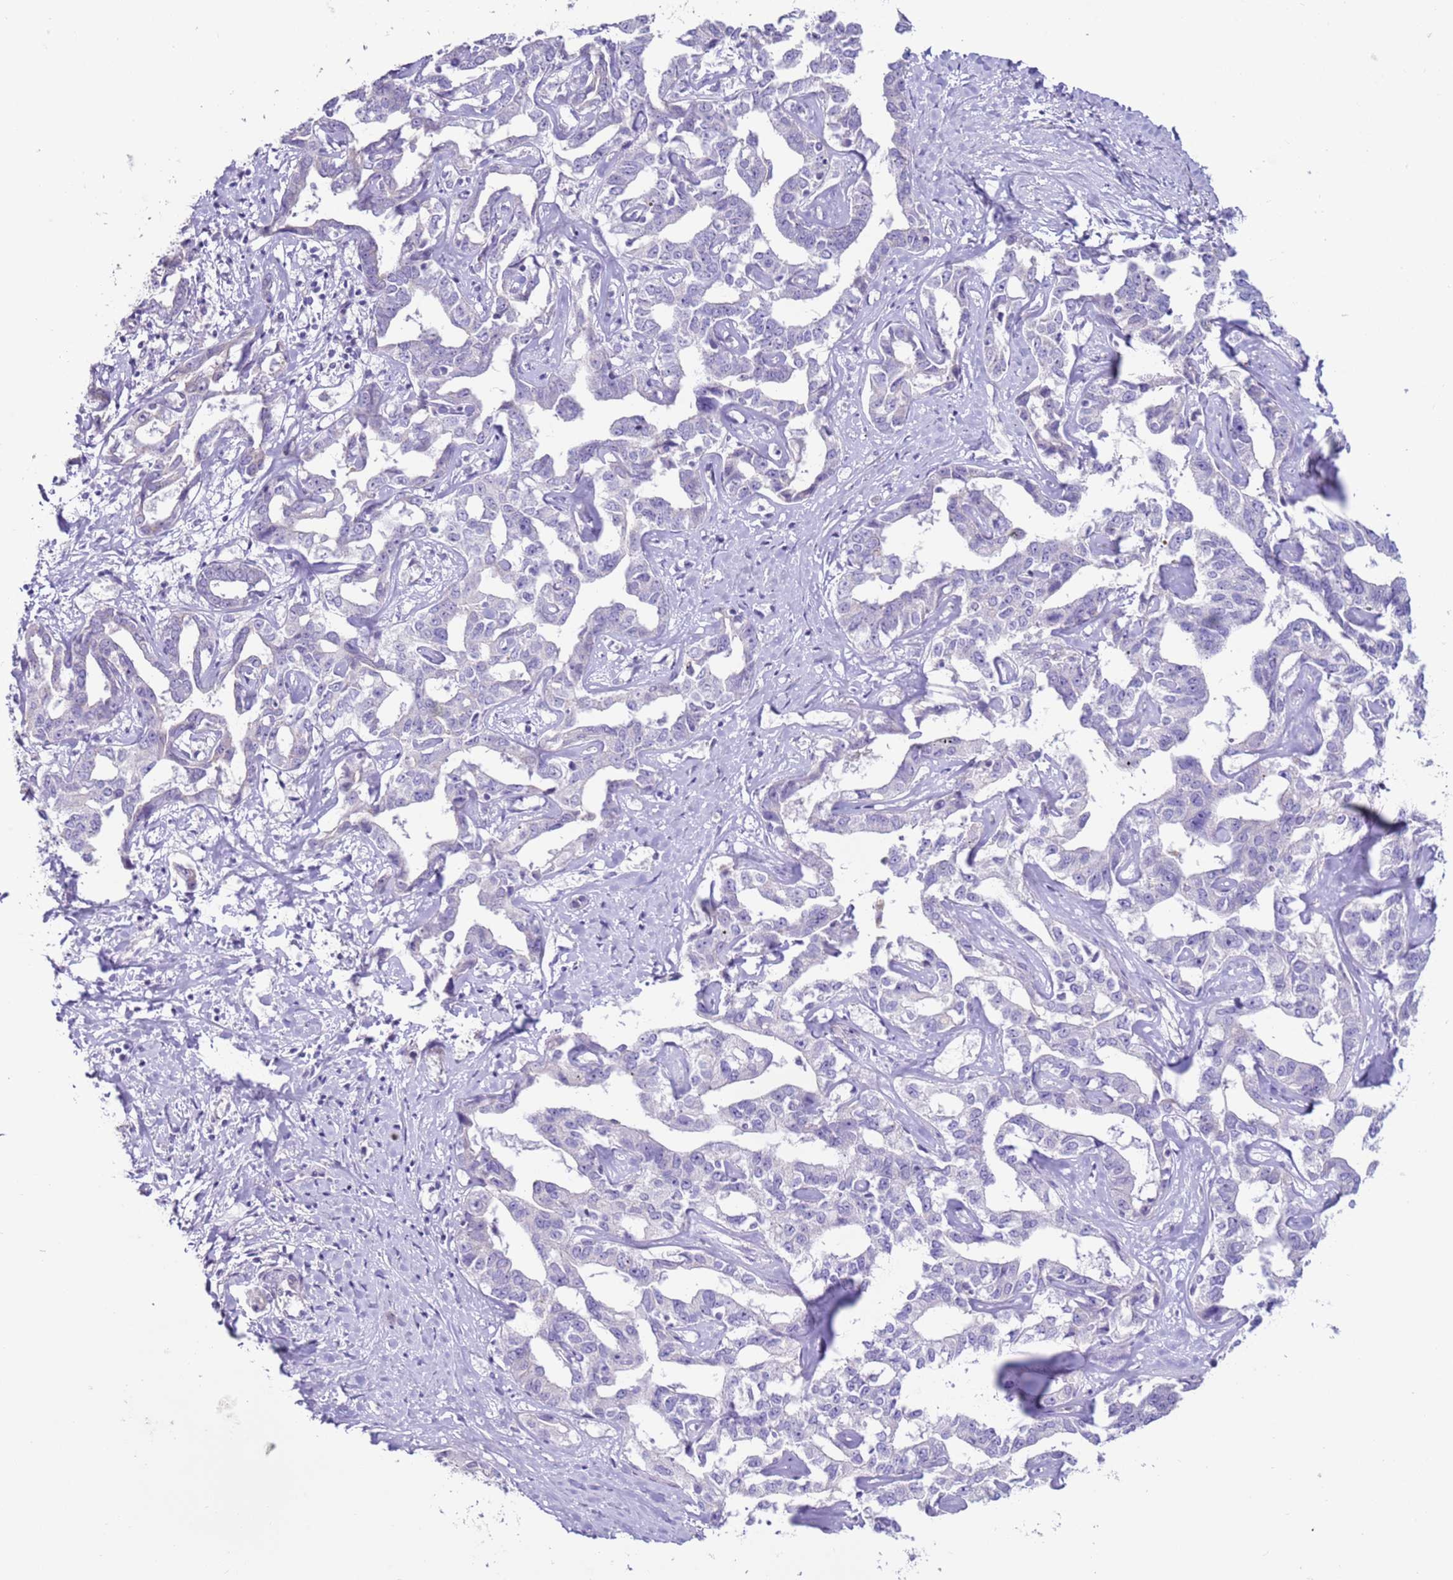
{"staining": {"intensity": "negative", "quantity": "none", "location": "none"}, "tissue": "liver cancer", "cell_type": "Tumor cells", "image_type": "cancer", "snomed": [{"axis": "morphology", "description": "Cholangiocarcinoma"}, {"axis": "topography", "description": "Liver"}], "caption": "Human liver cholangiocarcinoma stained for a protein using immunohistochemistry reveals no staining in tumor cells.", "gene": "NPAP1", "patient": {"sex": "male", "age": 59}}